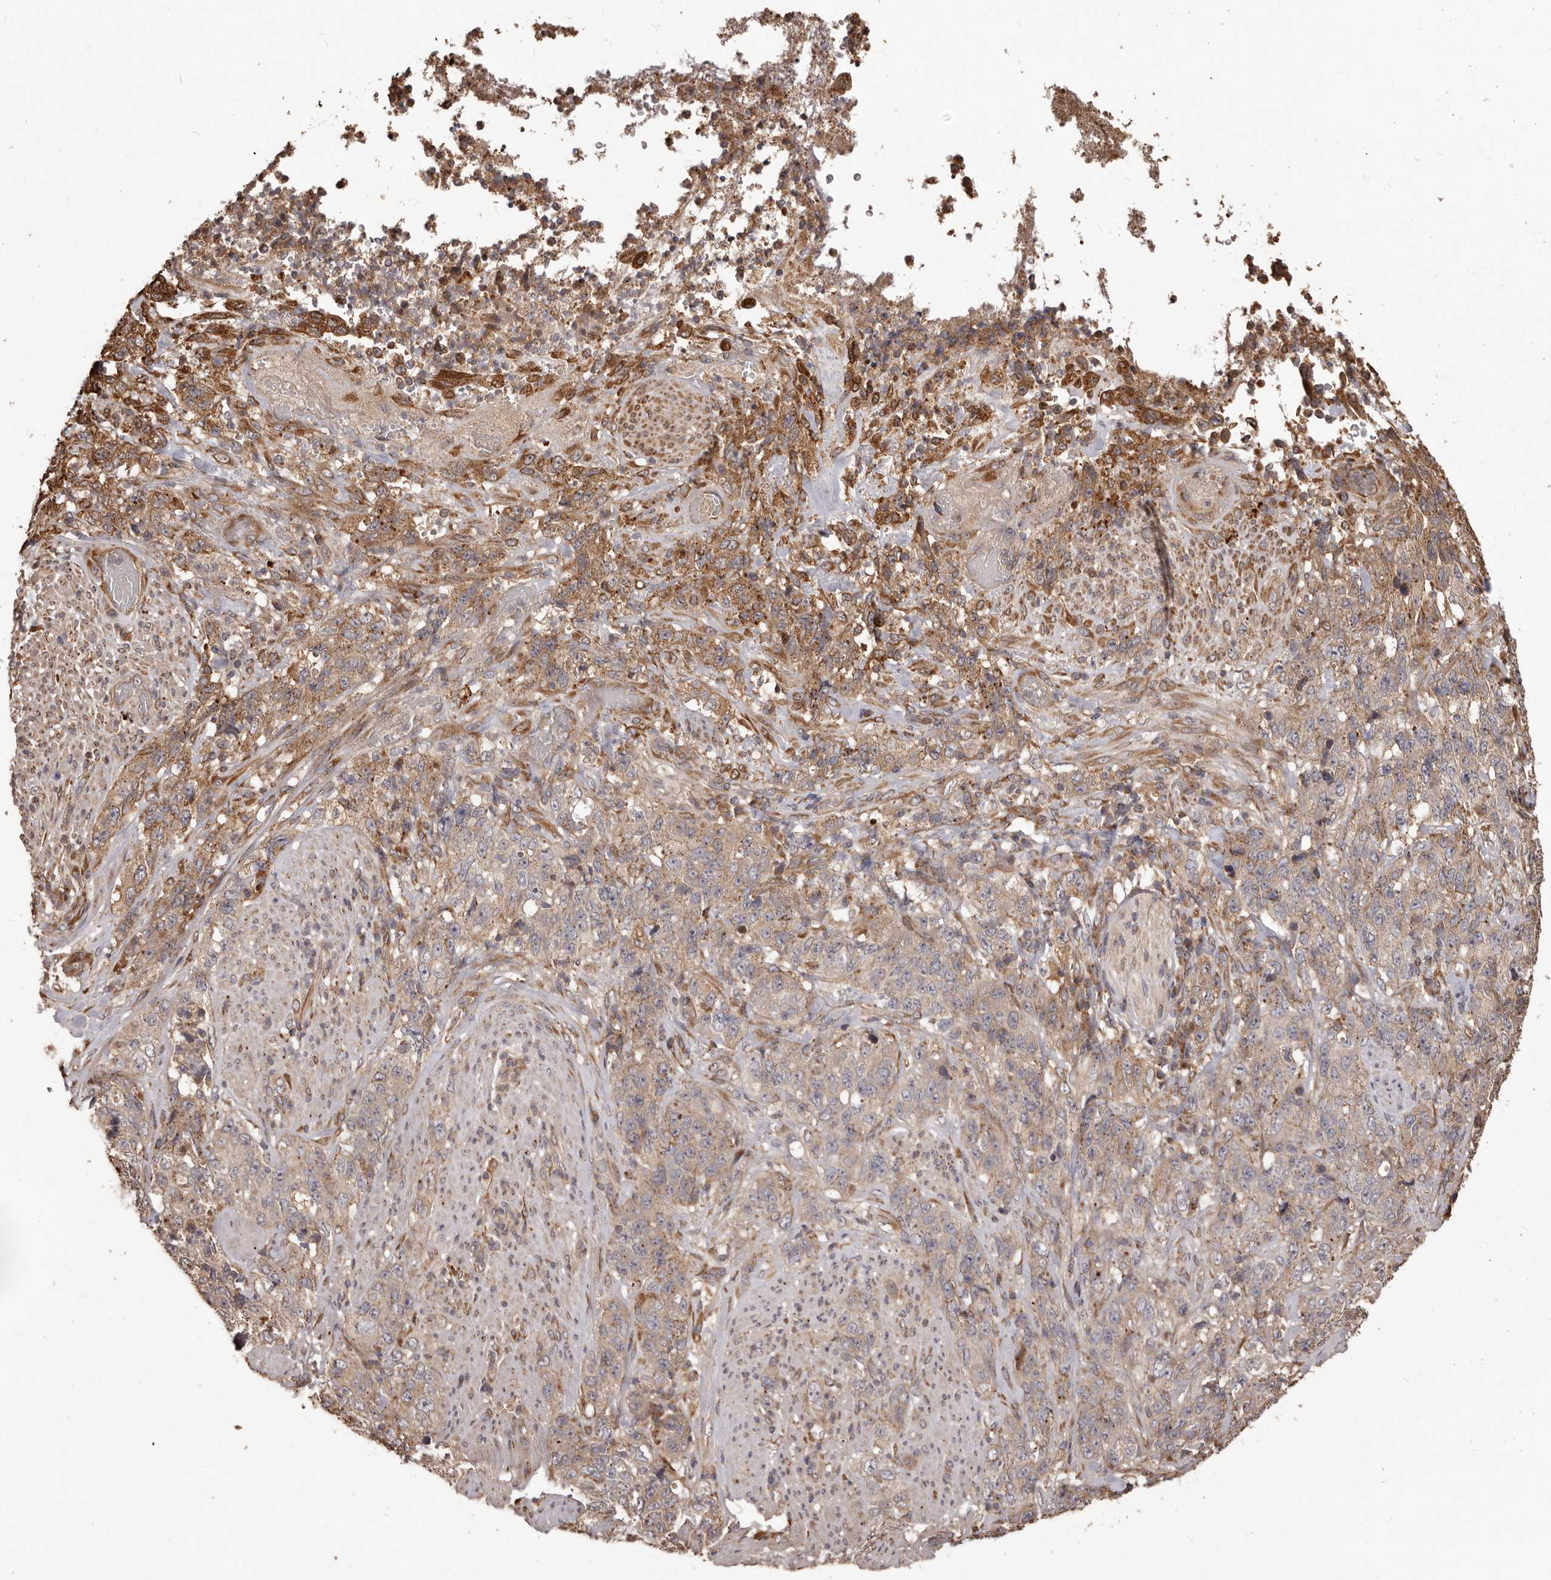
{"staining": {"intensity": "moderate", "quantity": "<25%", "location": "cytoplasmic/membranous"}, "tissue": "stomach cancer", "cell_type": "Tumor cells", "image_type": "cancer", "snomed": [{"axis": "morphology", "description": "Adenocarcinoma, NOS"}, {"axis": "topography", "description": "Stomach"}], "caption": "Stomach cancer (adenocarcinoma) was stained to show a protein in brown. There is low levels of moderate cytoplasmic/membranous expression in about <25% of tumor cells. Nuclei are stained in blue.", "gene": "MTO1", "patient": {"sex": "male", "age": 48}}